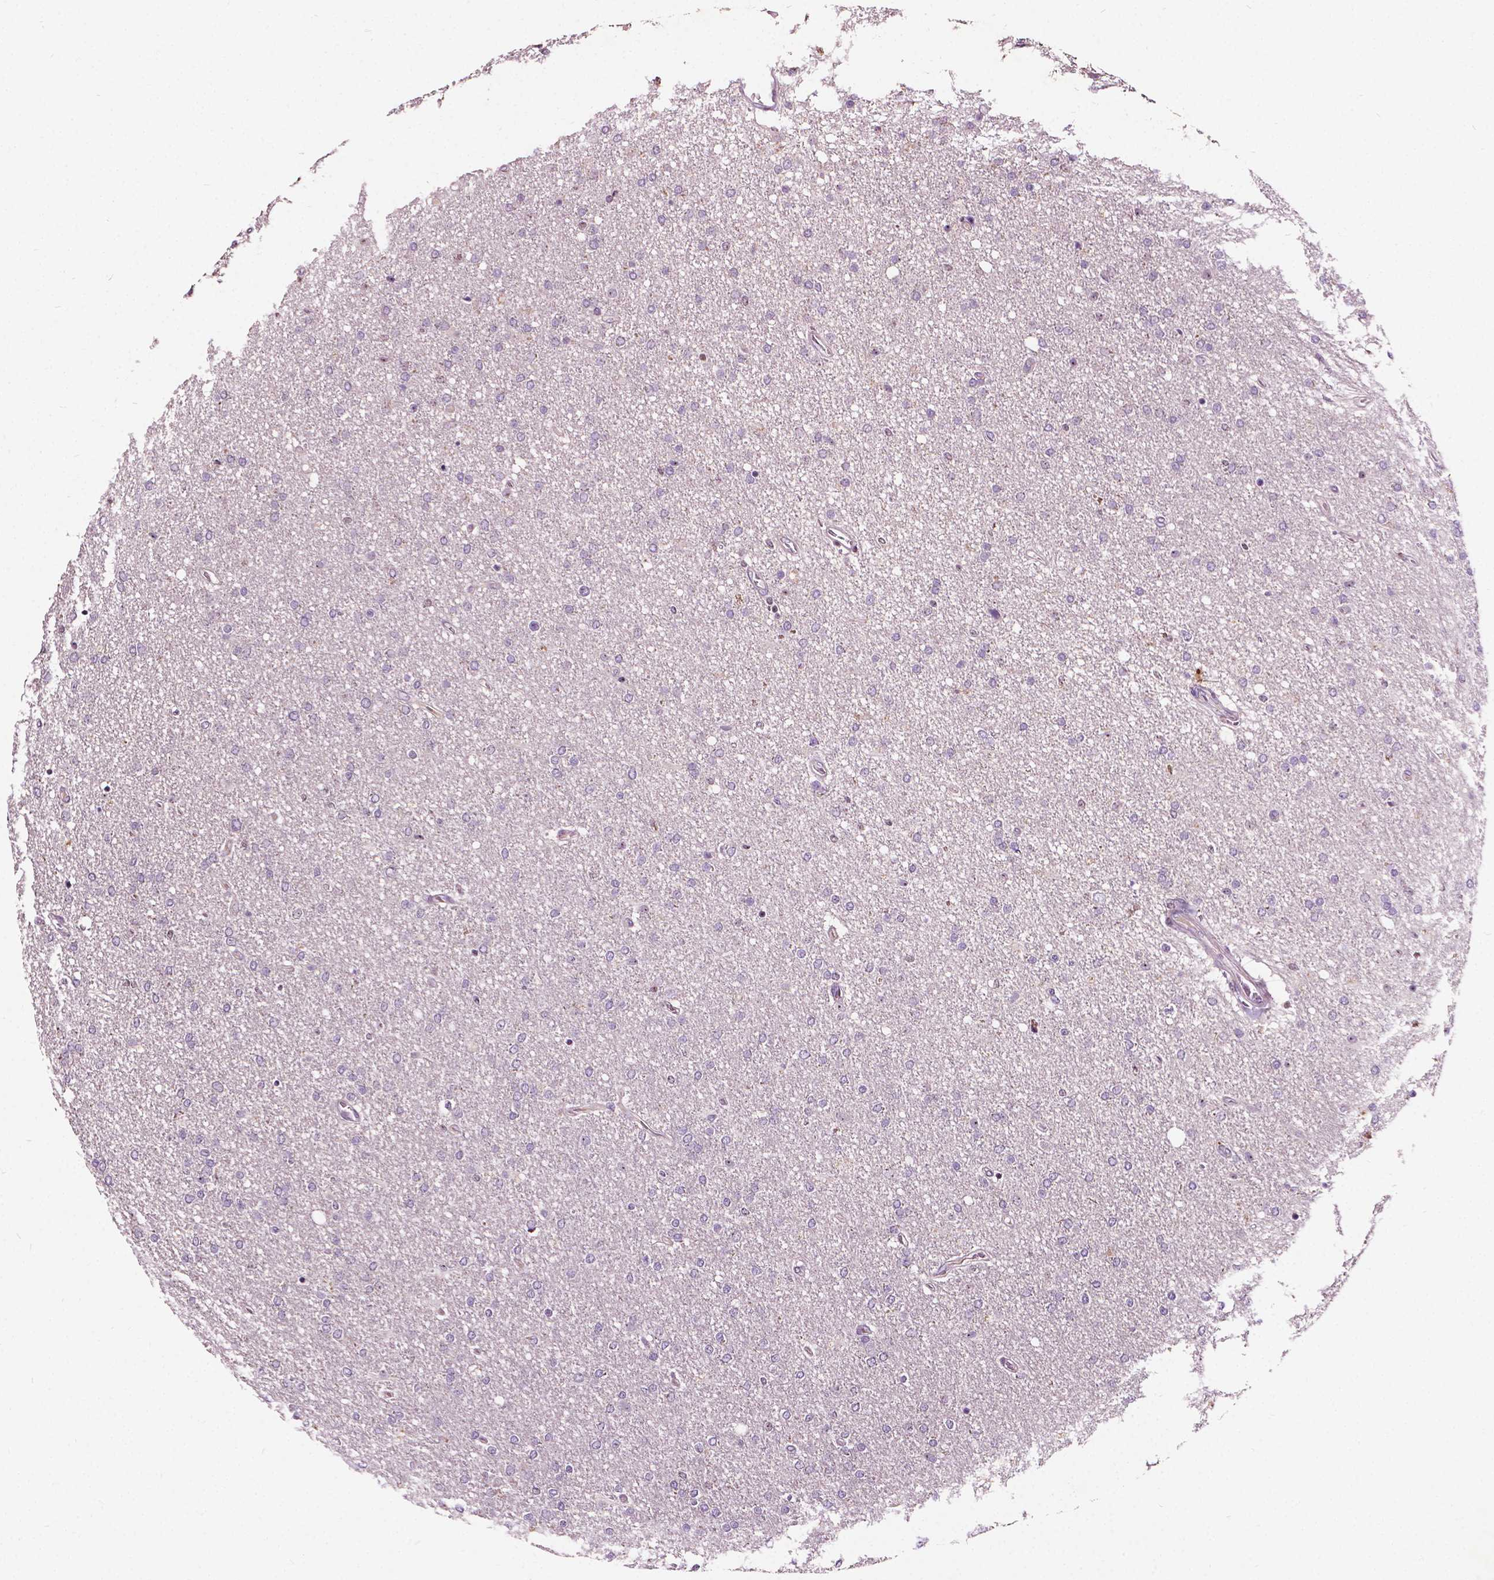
{"staining": {"intensity": "negative", "quantity": "none", "location": "none"}, "tissue": "glioma", "cell_type": "Tumor cells", "image_type": "cancer", "snomed": [{"axis": "morphology", "description": "Glioma, malignant, High grade"}, {"axis": "topography", "description": "Cerebral cortex"}], "caption": "An immunohistochemistry (IHC) image of glioma is shown. There is no staining in tumor cells of glioma.", "gene": "ODF3L2", "patient": {"sex": "male", "age": 70}}